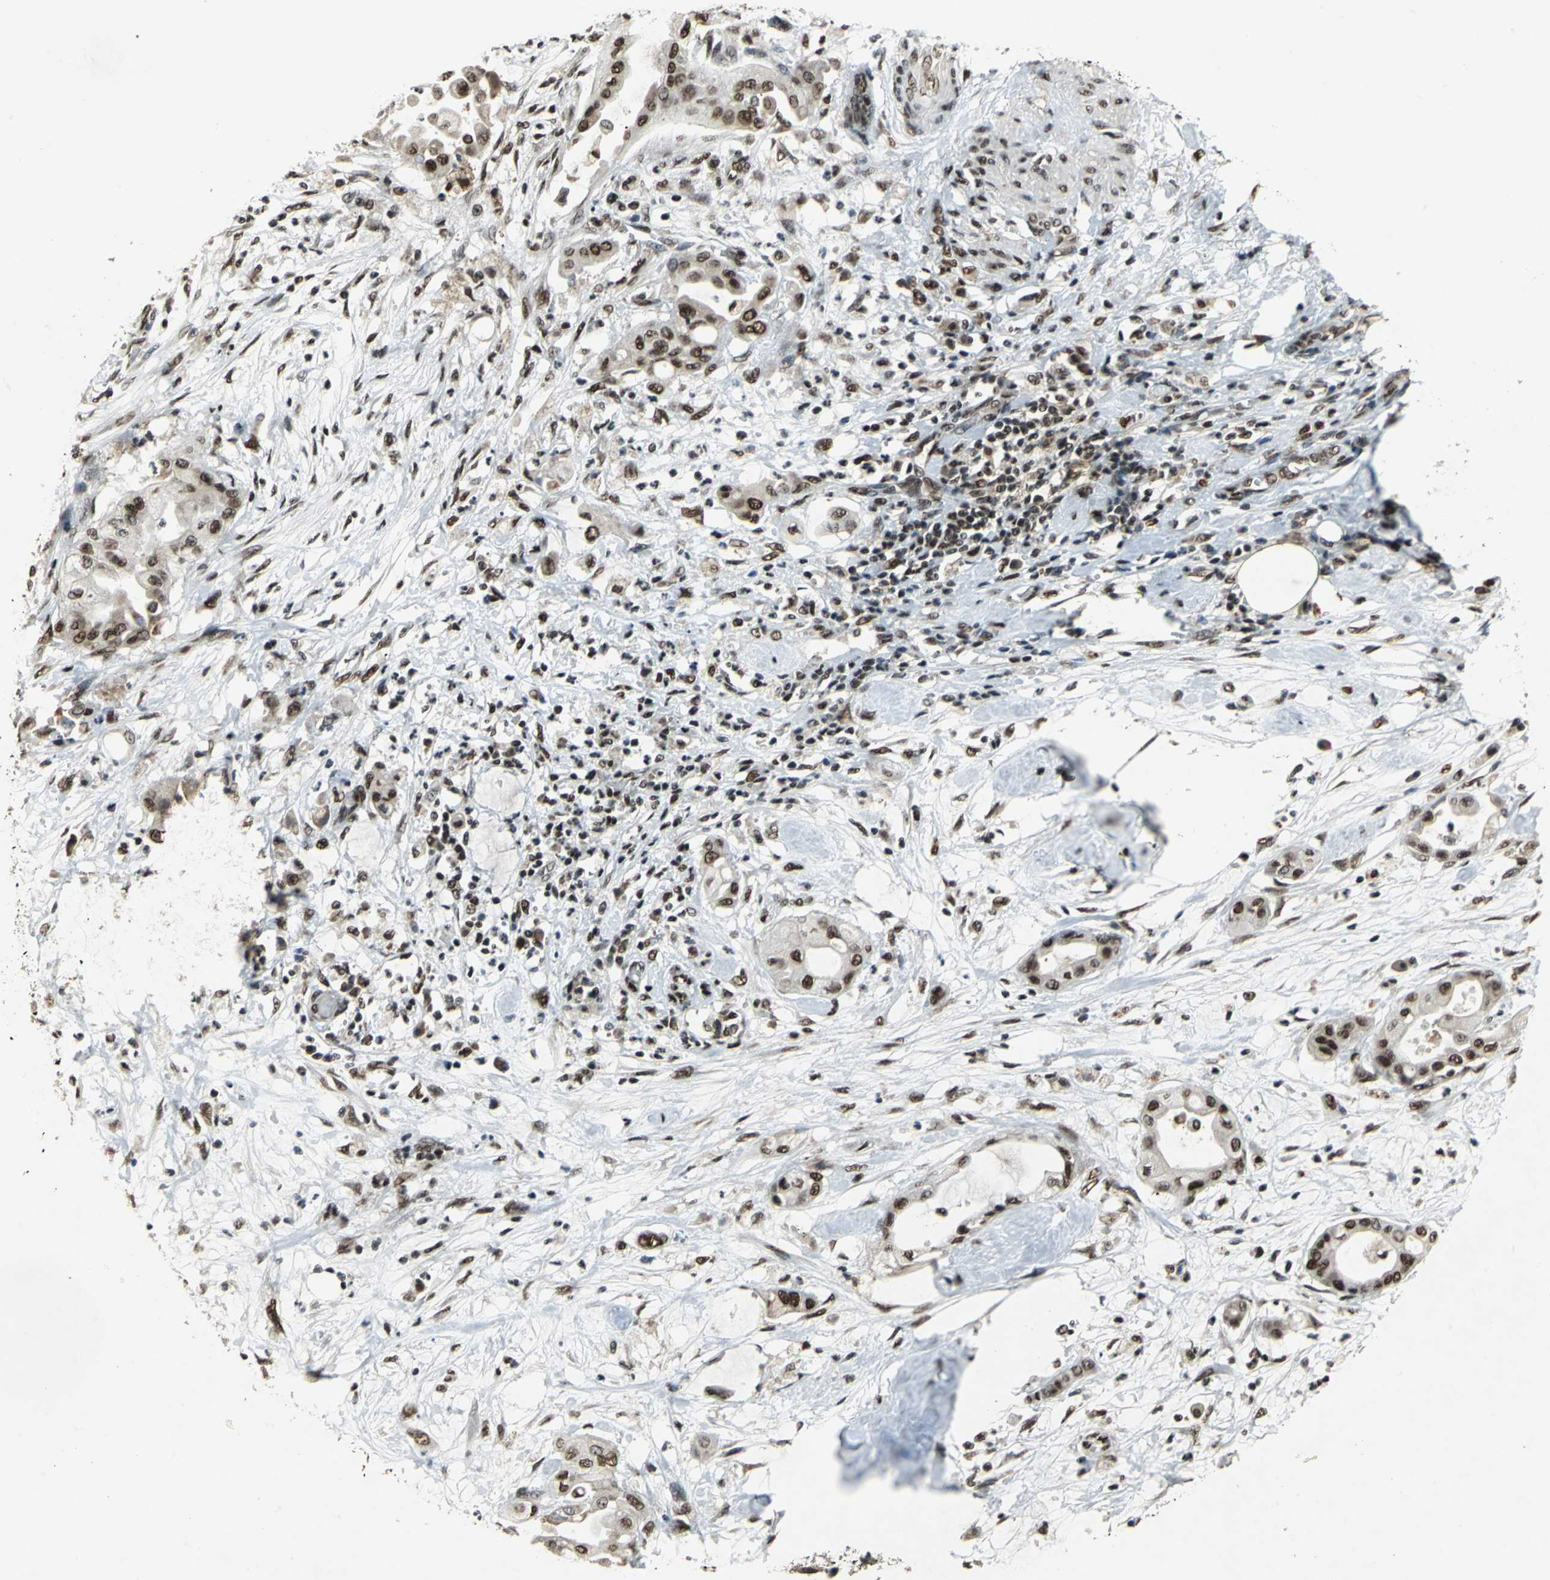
{"staining": {"intensity": "strong", "quantity": ">75%", "location": "nuclear"}, "tissue": "pancreatic cancer", "cell_type": "Tumor cells", "image_type": "cancer", "snomed": [{"axis": "morphology", "description": "Adenocarcinoma, NOS"}, {"axis": "morphology", "description": "Adenocarcinoma, metastatic, NOS"}, {"axis": "topography", "description": "Lymph node"}, {"axis": "topography", "description": "Pancreas"}, {"axis": "topography", "description": "Duodenum"}], "caption": "Pancreatic cancer tissue demonstrates strong nuclear positivity in about >75% of tumor cells, visualized by immunohistochemistry.", "gene": "MTA2", "patient": {"sex": "female", "age": 64}}